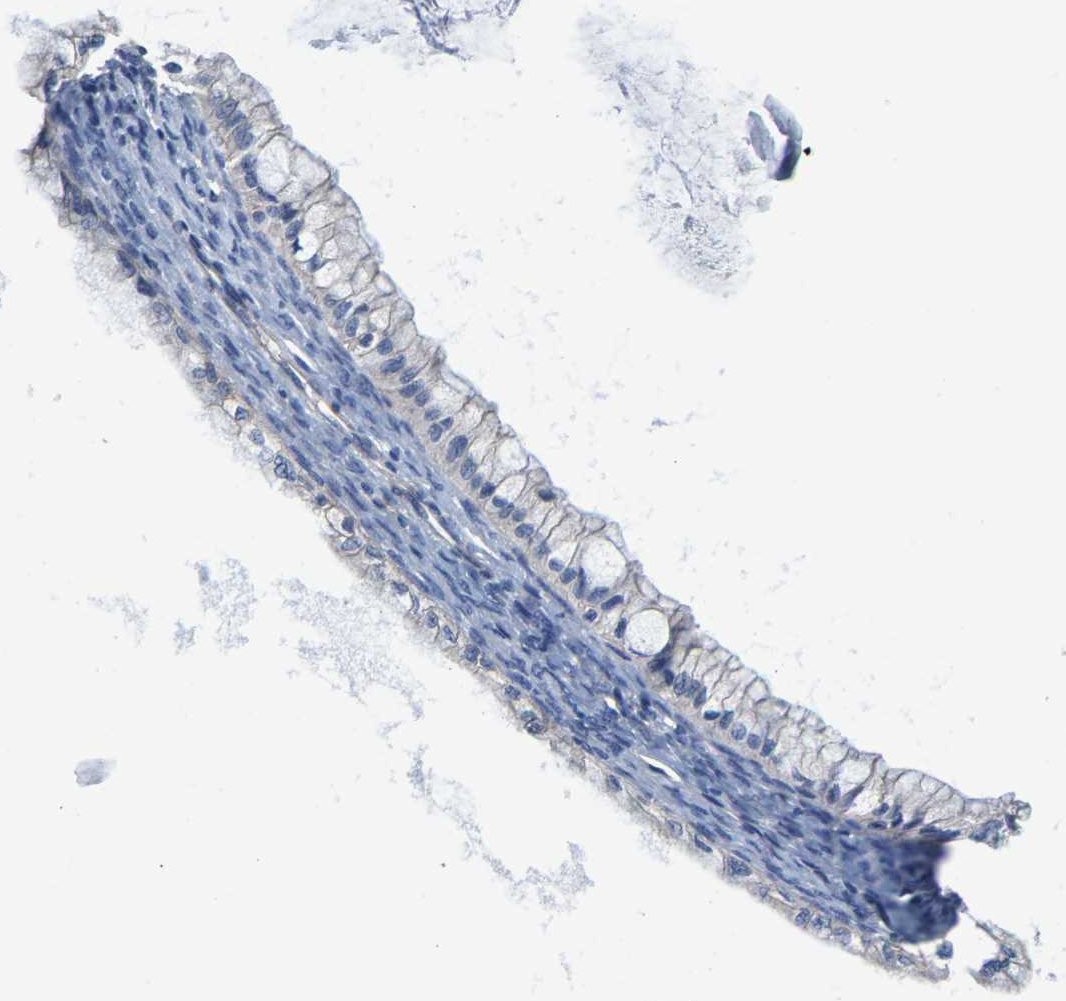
{"staining": {"intensity": "negative", "quantity": "none", "location": "none"}, "tissue": "ovarian cancer", "cell_type": "Tumor cells", "image_type": "cancer", "snomed": [{"axis": "morphology", "description": "Cystadenocarcinoma, mucinous, NOS"}, {"axis": "topography", "description": "Ovary"}], "caption": "High magnification brightfield microscopy of ovarian cancer (mucinous cystadenocarcinoma) stained with DAB (3,3'-diaminobenzidine) (brown) and counterstained with hematoxylin (blue): tumor cells show no significant positivity. (Brightfield microscopy of DAB (3,3'-diaminobenzidine) IHC at high magnification).", "gene": "DSCAM", "patient": {"sex": "female", "age": 57}}